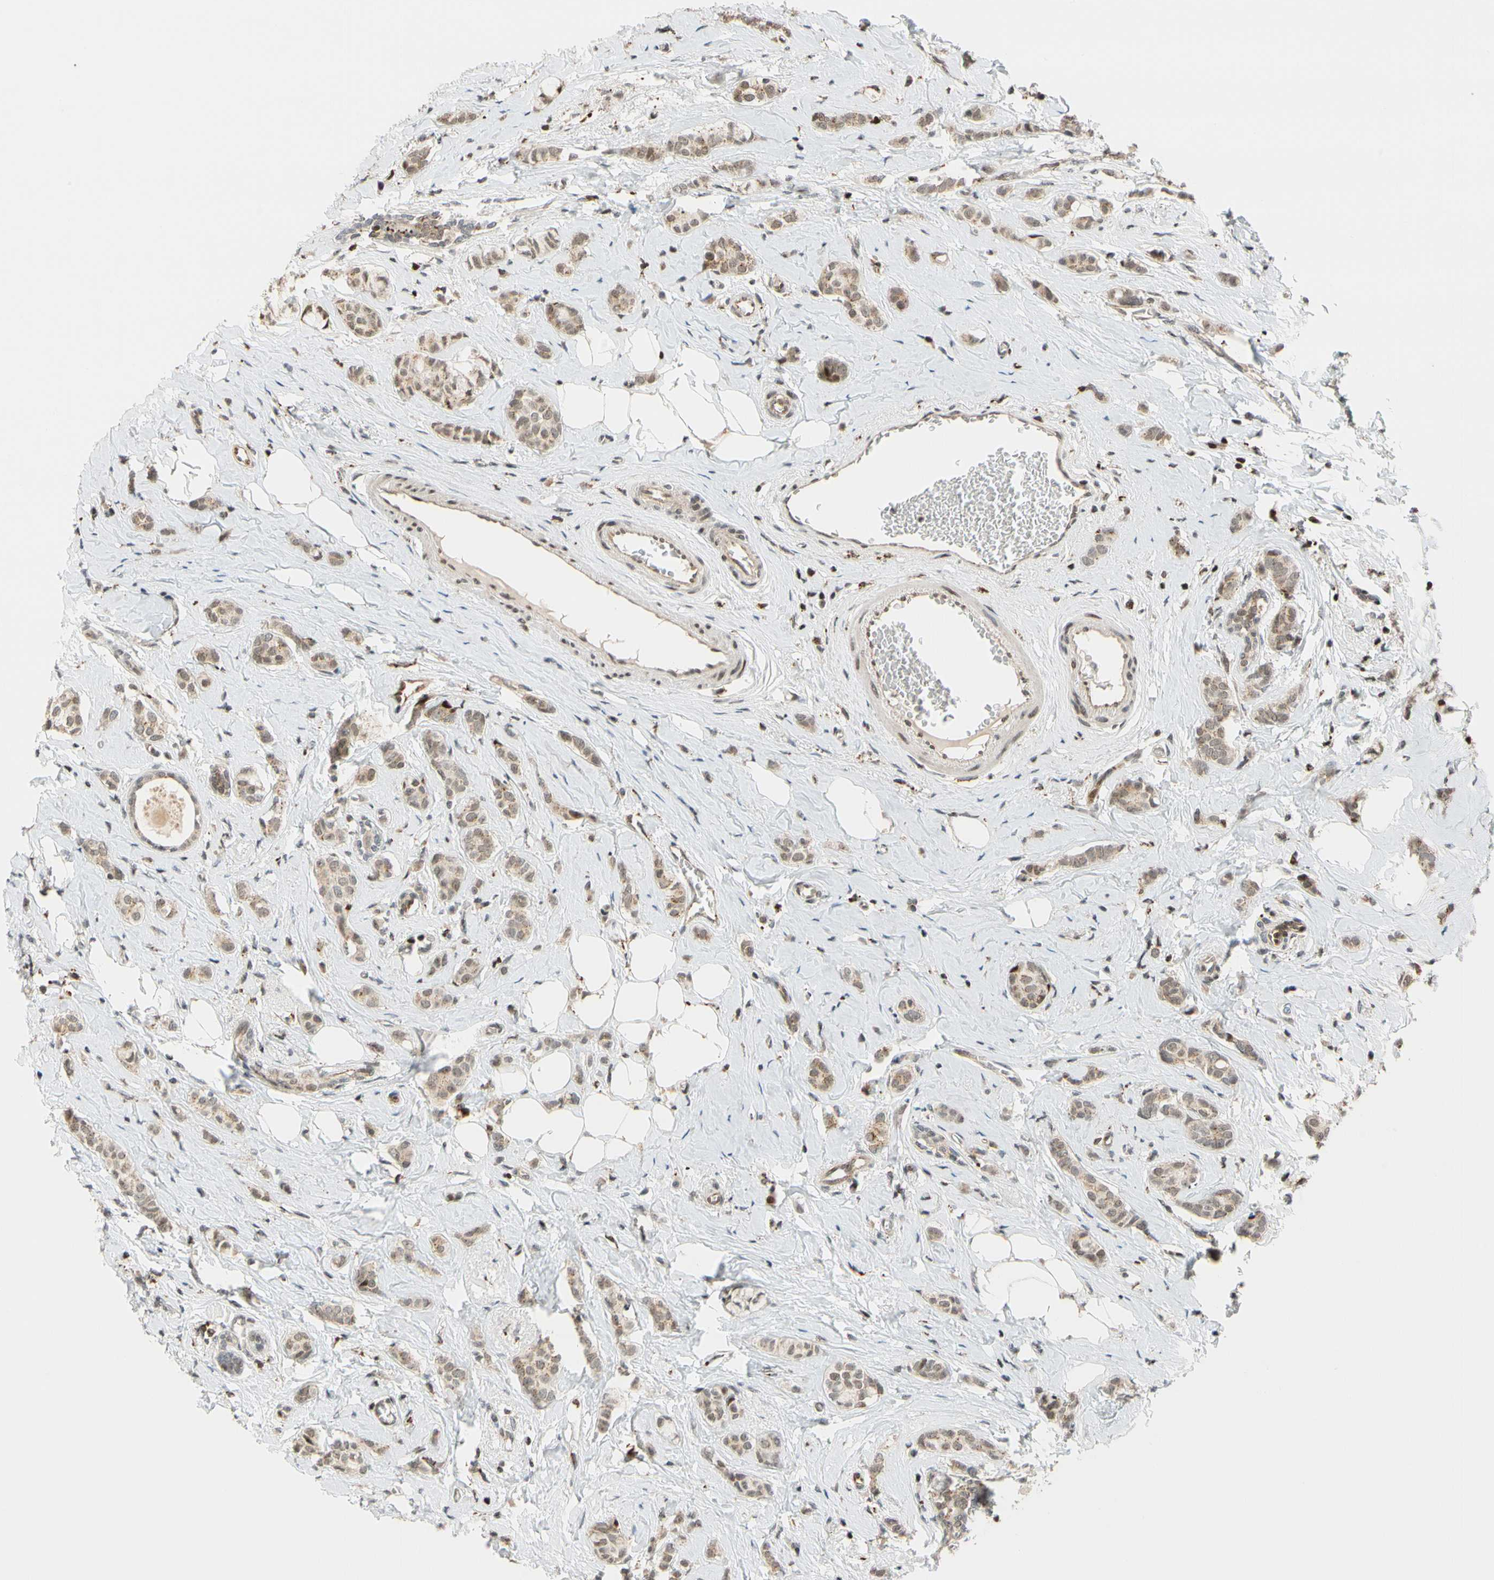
{"staining": {"intensity": "weak", "quantity": ">75%", "location": "cytoplasmic/membranous"}, "tissue": "breast cancer", "cell_type": "Tumor cells", "image_type": "cancer", "snomed": [{"axis": "morphology", "description": "Lobular carcinoma"}, {"axis": "topography", "description": "Breast"}], "caption": "Brown immunohistochemical staining in breast cancer demonstrates weak cytoplasmic/membranous expression in about >75% of tumor cells. The protein is stained brown, and the nuclei are stained in blue (DAB (3,3'-diaminobenzidine) IHC with brightfield microscopy, high magnification).", "gene": "CDK7", "patient": {"sex": "female", "age": 60}}